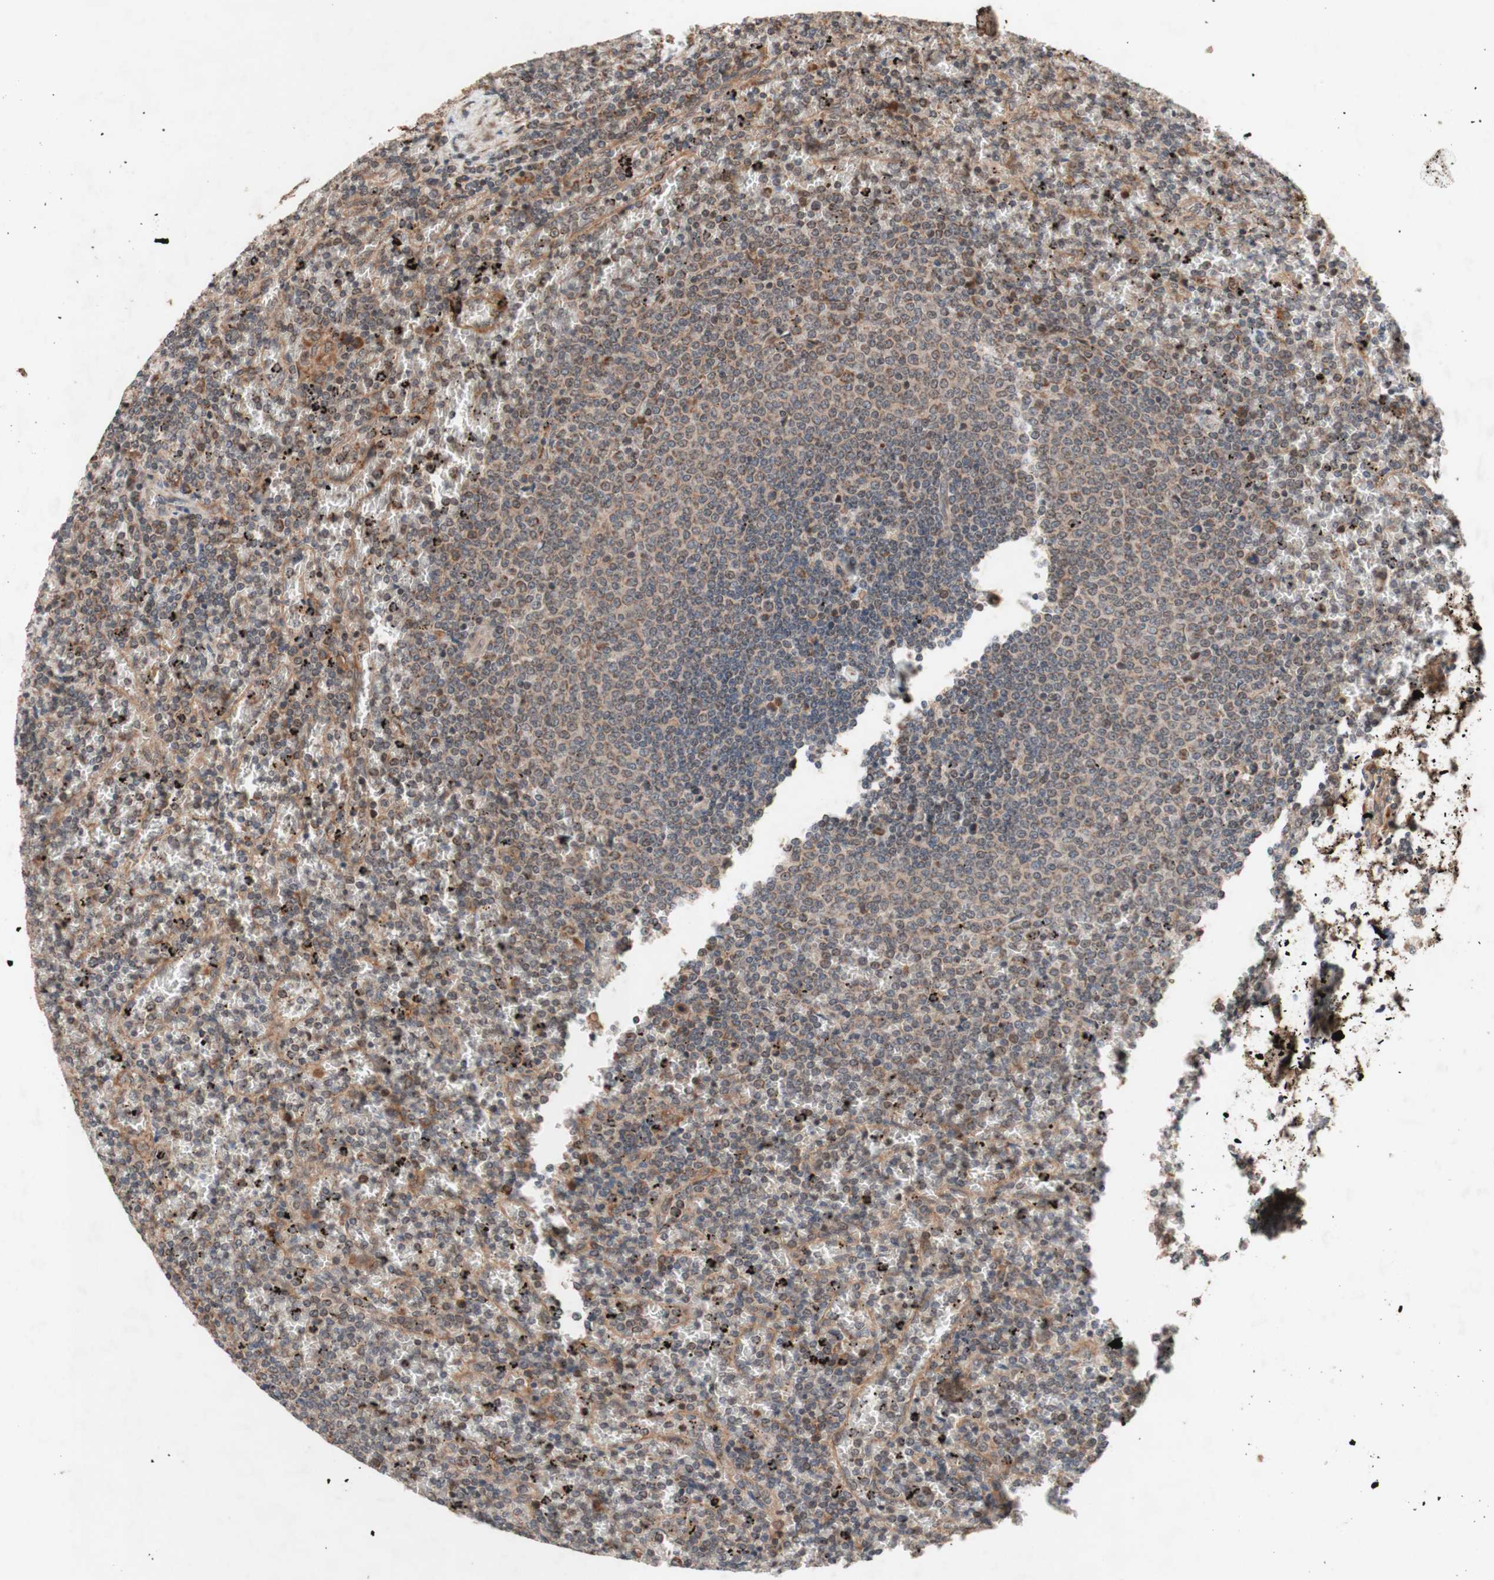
{"staining": {"intensity": "moderate", "quantity": "25%-75%", "location": "cytoplasmic/membranous"}, "tissue": "lymphoma", "cell_type": "Tumor cells", "image_type": "cancer", "snomed": [{"axis": "morphology", "description": "Malignant lymphoma, non-Hodgkin's type, Low grade"}, {"axis": "topography", "description": "Spleen"}], "caption": "Immunohistochemical staining of lymphoma demonstrates medium levels of moderate cytoplasmic/membranous protein expression in about 25%-75% of tumor cells.", "gene": "DDOST", "patient": {"sex": "female", "age": 77}}